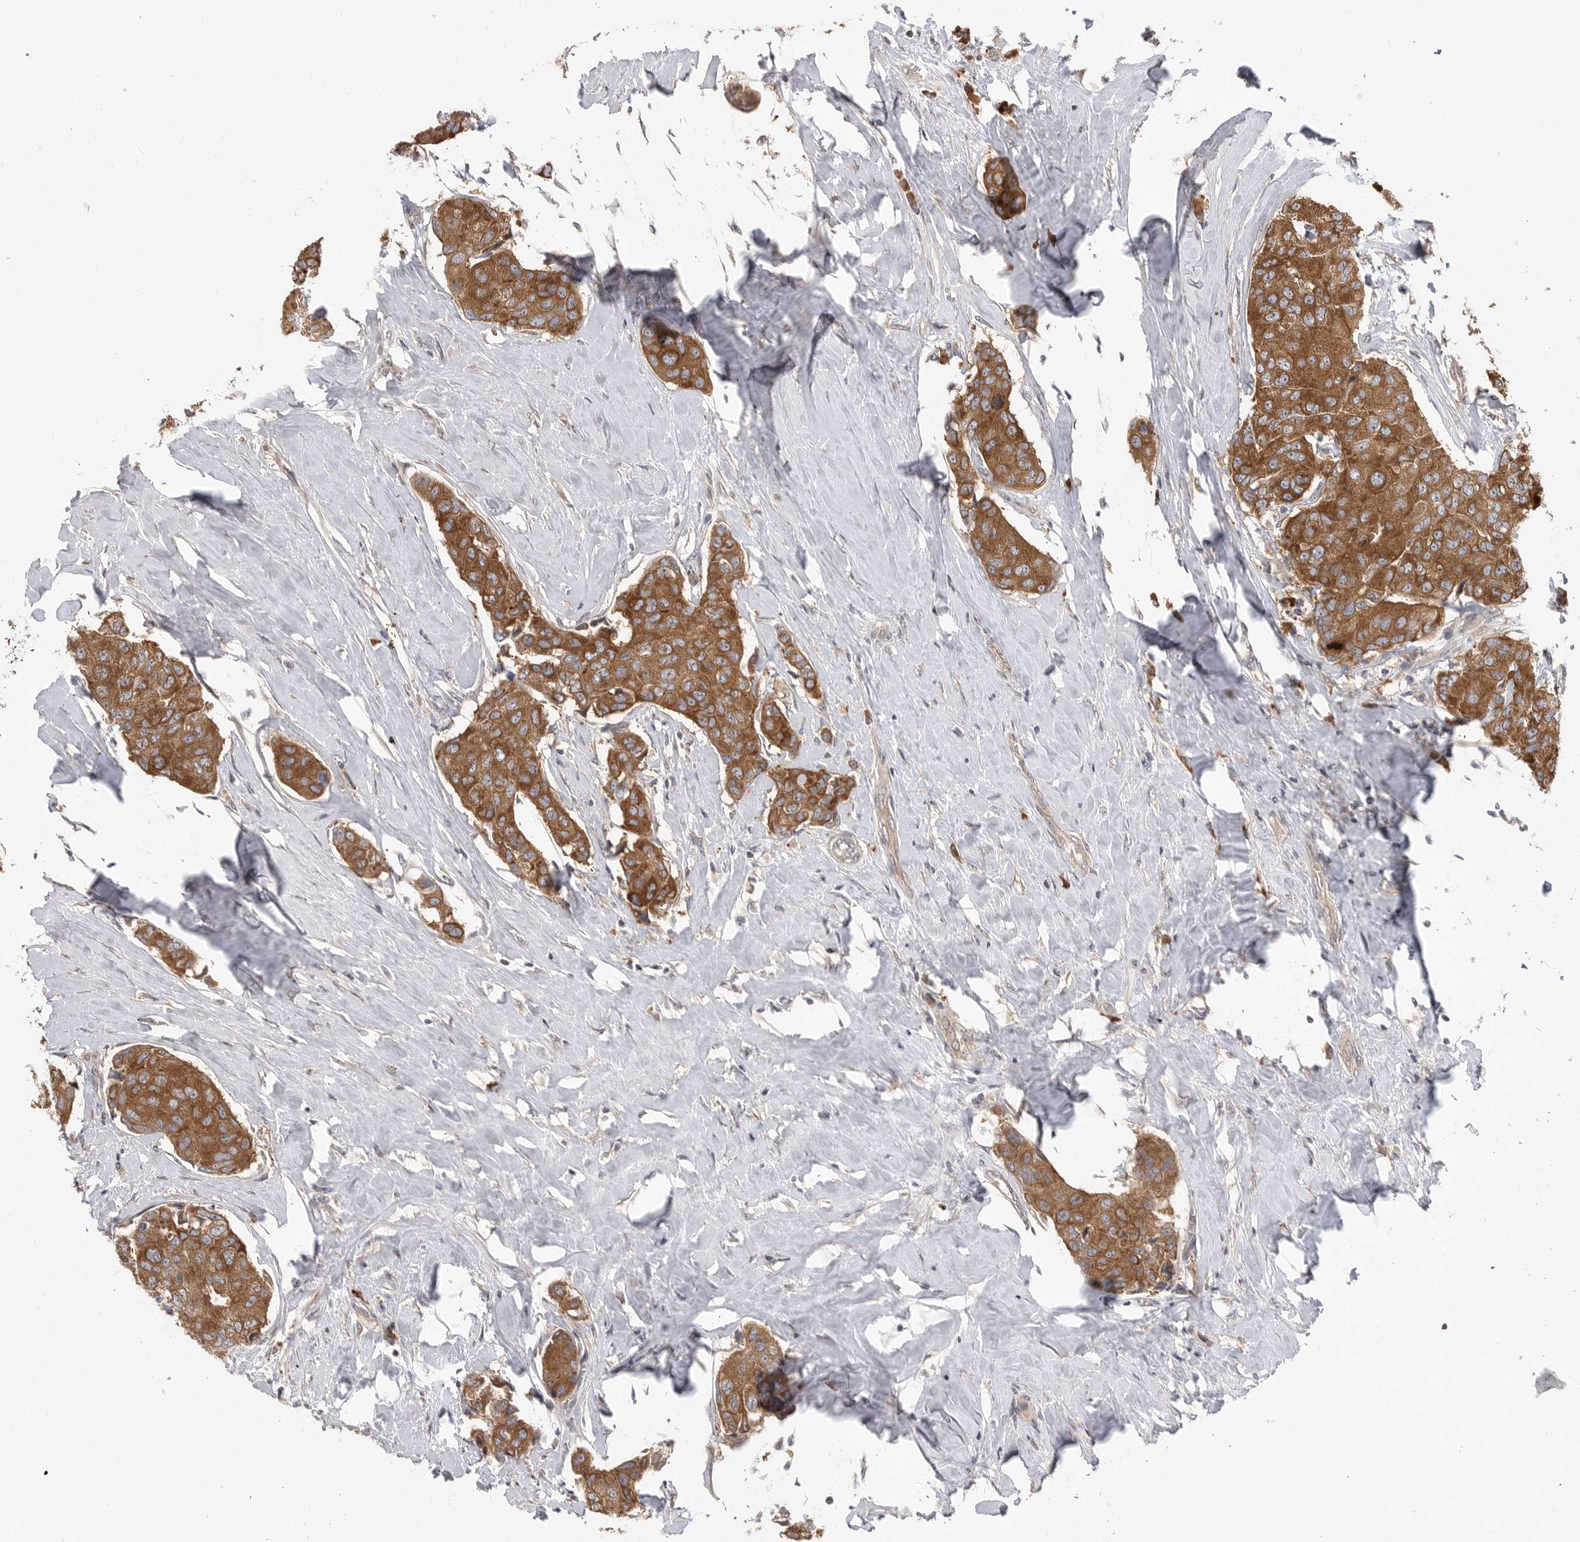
{"staining": {"intensity": "moderate", "quantity": ">75%", "location": "cytoplasmic/membranous"}, "tissue": "breast cancer", "cell_type": "Tumor cells", "image_type": "cancer", "snomed": [{"axis": "morphology", "description": "Duct carcinoma"}, {"axis": "topography", "description": "Breast"}], "caption": "There is medium levels of moderate cytoplasmic/membranous expression in tumor cells of breast cancer (infiltrating ductal carcinoma), as demonstrated by immunohistochemical staining (brown color).", "gene": "OXR1", "patient": {"sex": "female", "age": 80}}